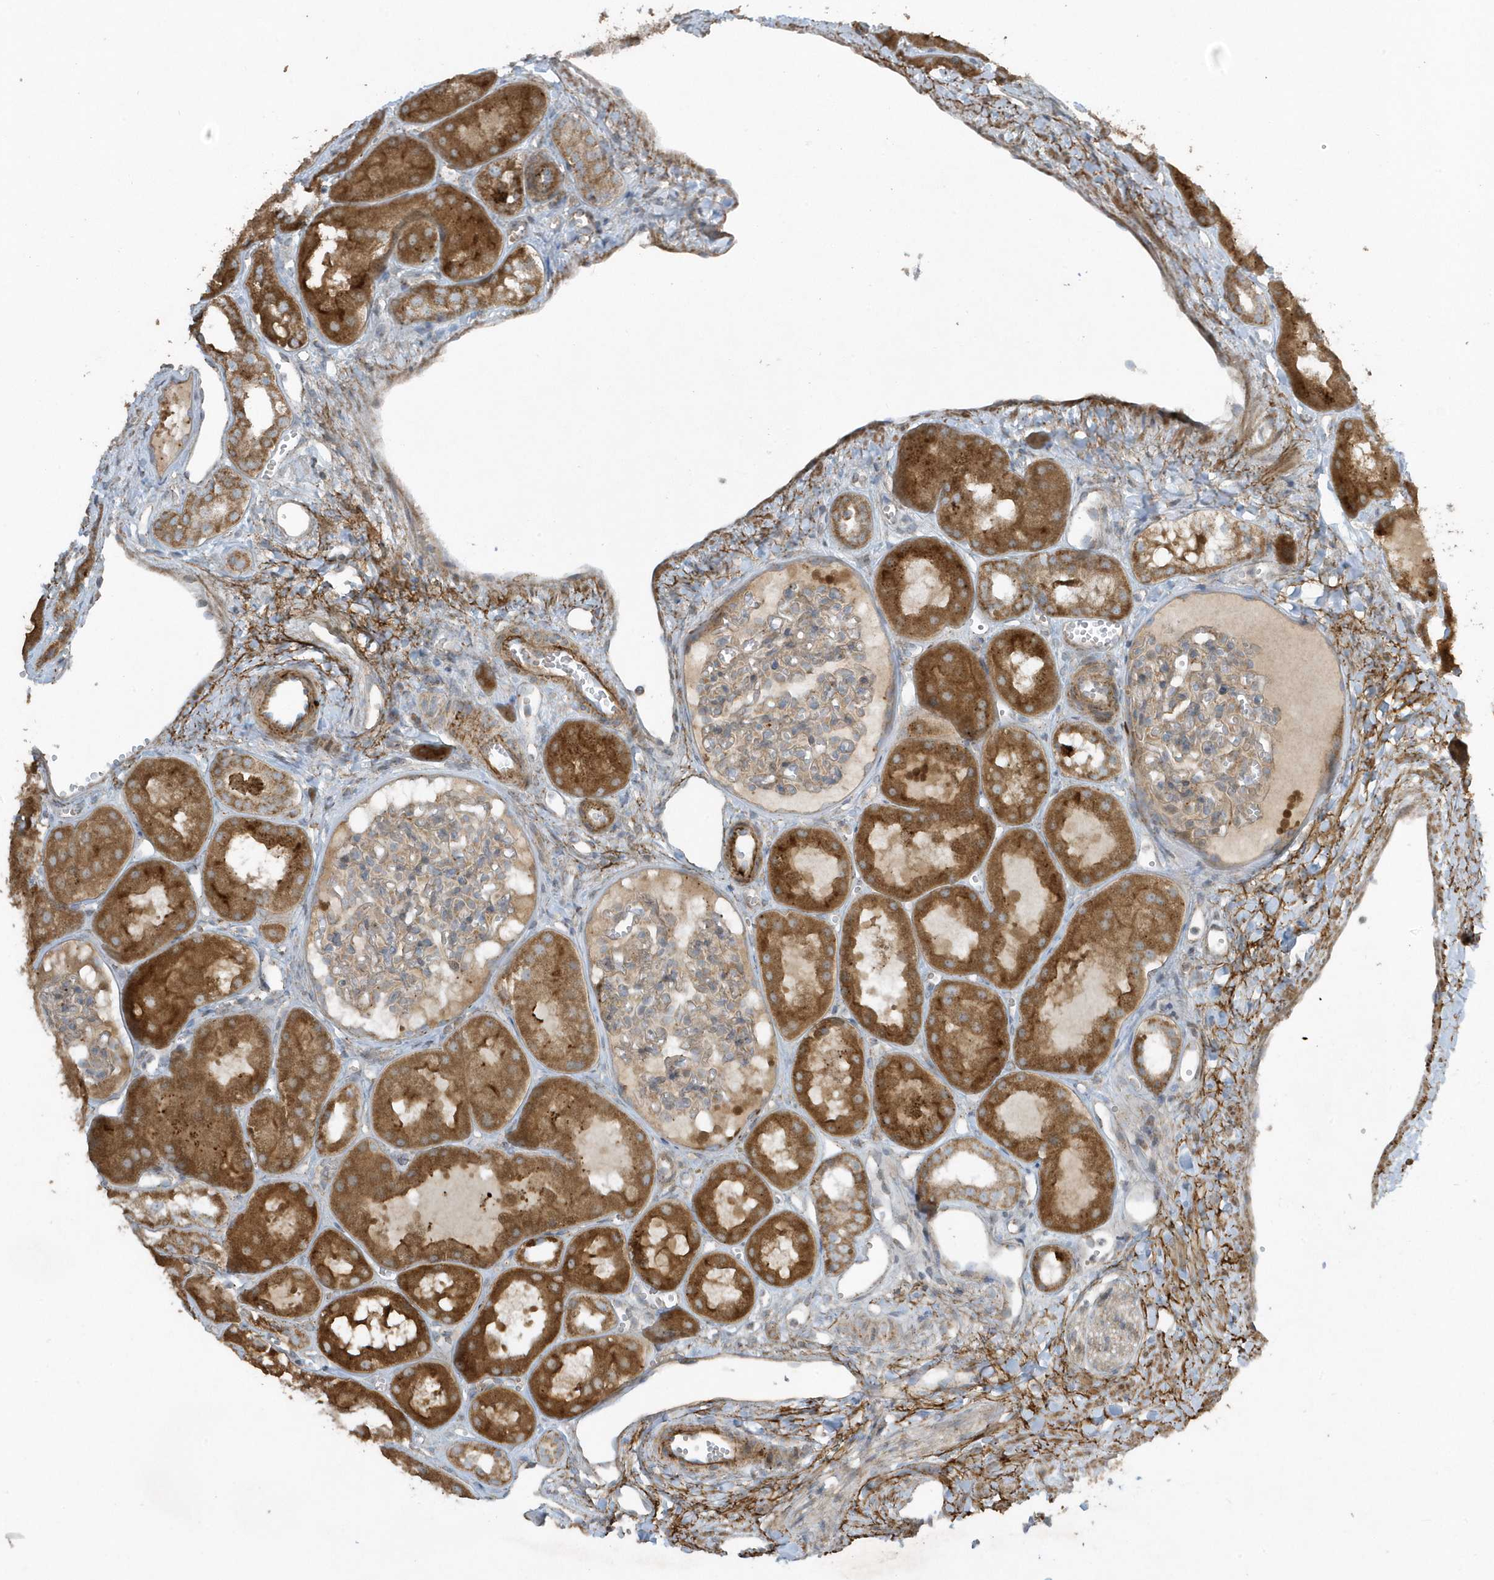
{"staining": {"intensity": "weak", "quantity": "25%-75%", "location": "cytoplasmic/membranous"}, "tissue": "kidney", "cell_type": "Cells in glomeruli", "image_type": "normal", "snomed": [{"axis": "morphology", "description": "Normal tissue, NOS"}, {"axis": "topography", "description": "Kidney"}], "caption": "IHC micrograph of normal kidney stained for a protein (brown), which shows low levels of weak cytoplasmic/membranous staining in about 25%-75% of cells in glomeruli.", "gene": "SLC38A2", "patient": {"sex": "male", "age": 16}}